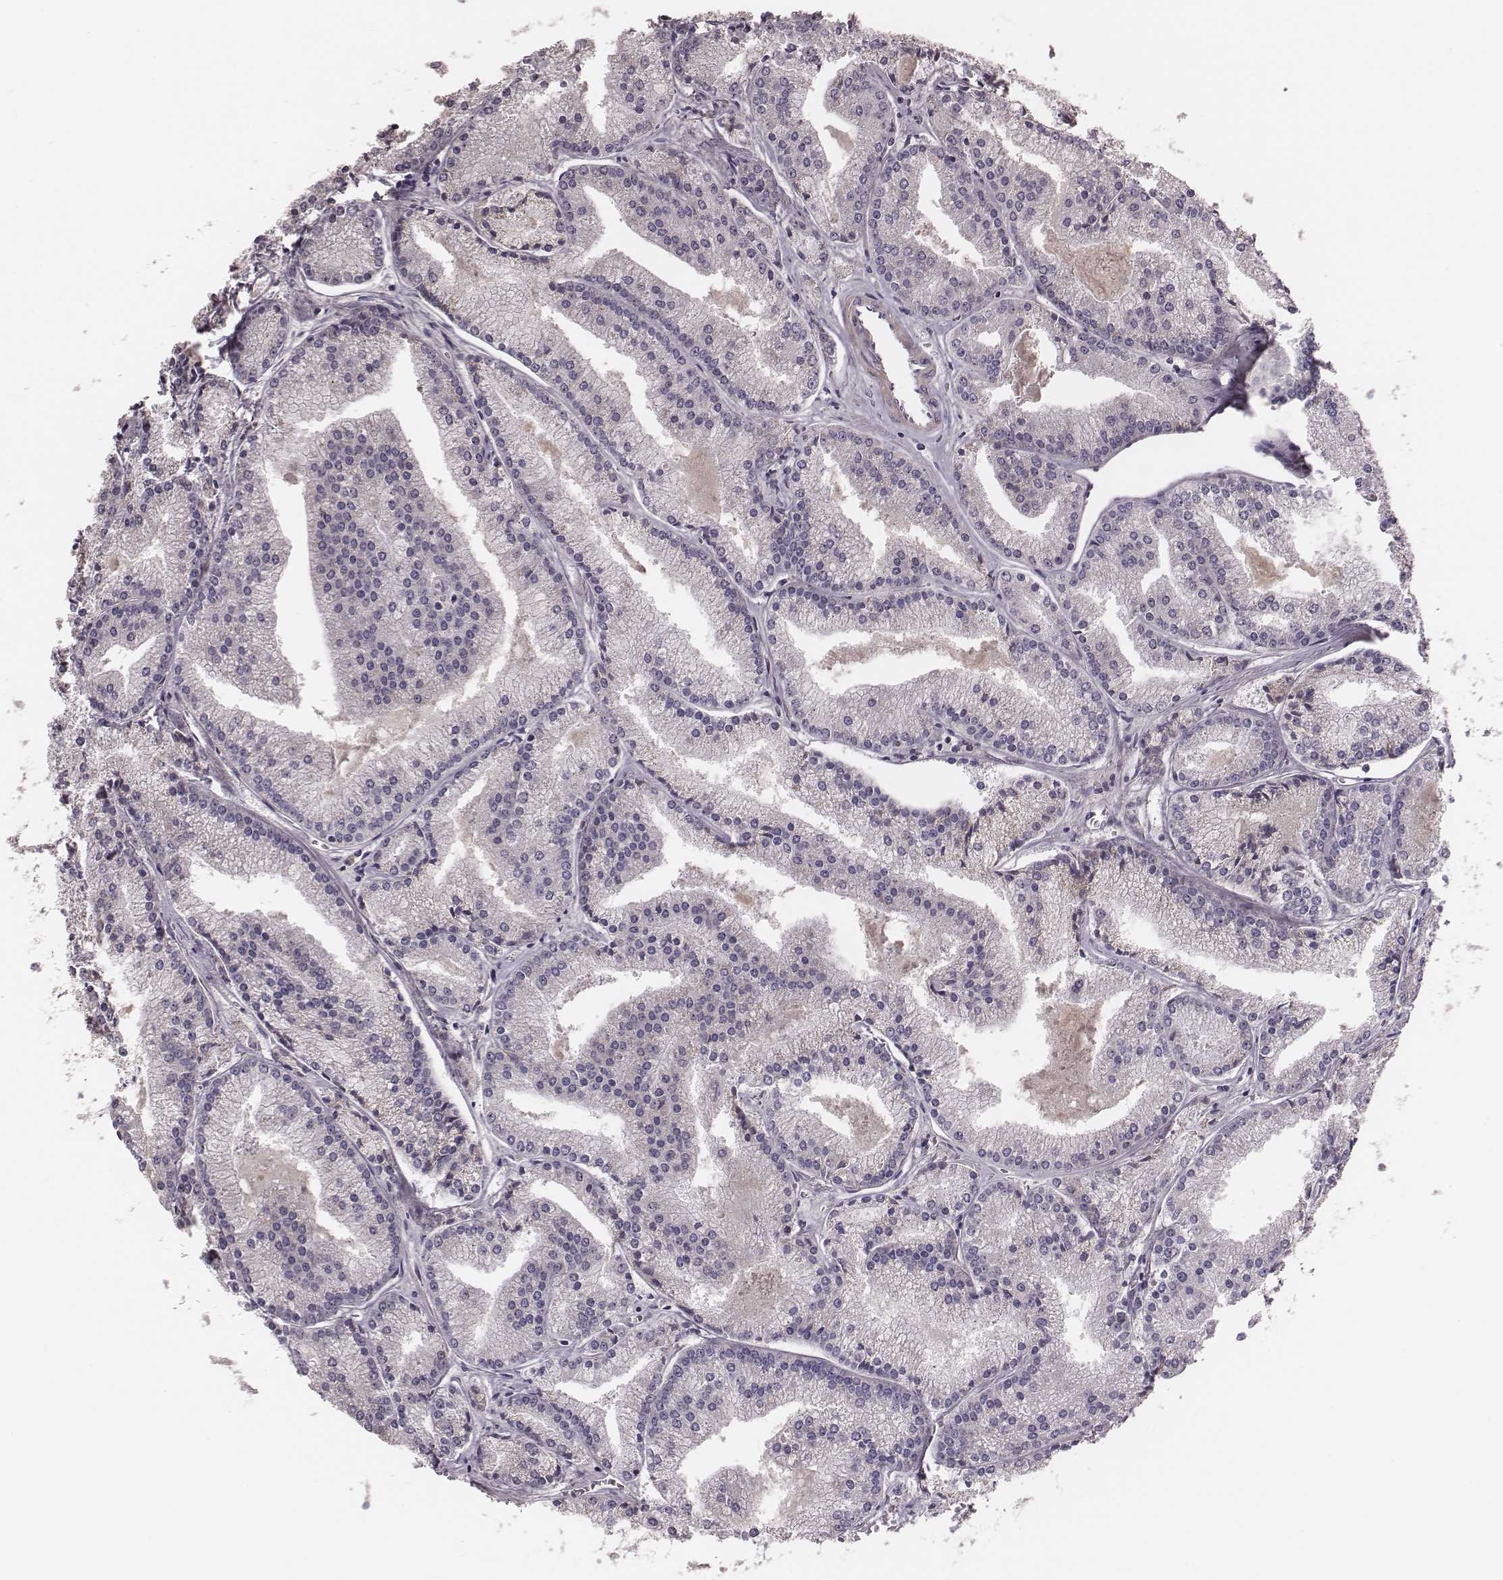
{"staining": {"intensity": "weak", "quantity": "<25%", "location": "cytoplasmic/membranous"}, "tissue": "prostate cancer", "cell_type": "Tumor cells", "image_type": "cancer", "snomed": [{"axis": "morphology", "description": "Adenocarcinoma, NOS"}, {"axis": "topography", "description": "Prostate"}], "caption": "A histopathology image of adenocarcinoma (prostate) stained for a protein displays no brown staining in tumor cells. Brightfield microscopy of immunohistochemistry (IHC) stained with DAB (3,3'-diaminobenzidine) (brown) and hematoxylin (blue), captured at high magnification.", "gene": "MRPS27", "patient": {"sex": "male", "age": 72}}